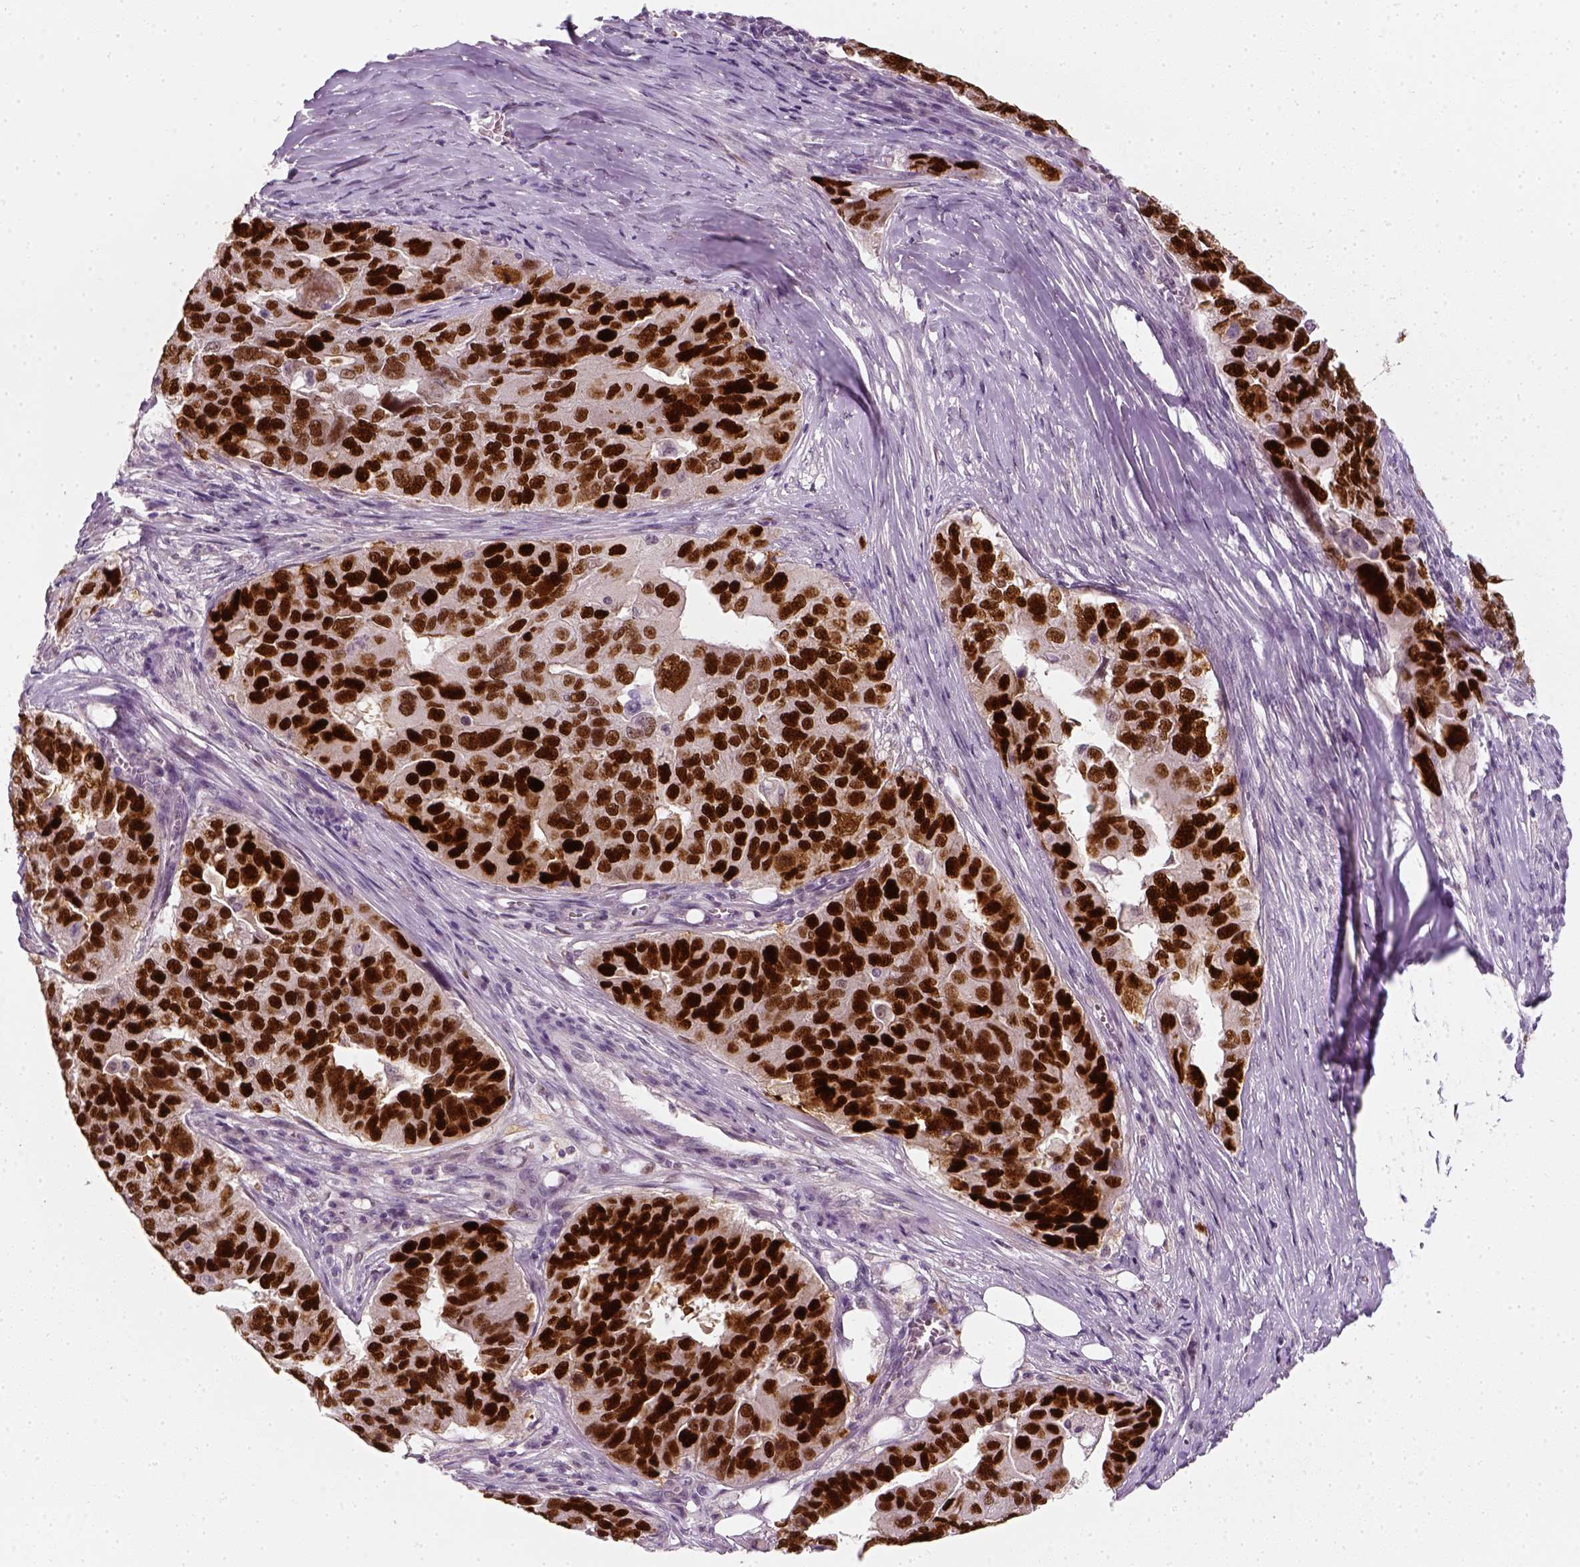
{"staining": {"intensity": "strong", "quantity": ">75%", "location": "nuclear"}, "tissue": "ovarian cancer", "cell_type": "Tumor cells", "image_type": "cancer", "snomed": [{"axis": "morphology", "description": "Carcinoma, endometroid"}, {"axis": "topography", "description": "Soft tissue"}, {"axis": "topography", "description": "Ovary"}], "caption": "Immunohistochemical staining of human ovarian cancer reveals strong nuclear protein staining in approximately >75% of tumor cells. (IHC, brightfield microscopy, high magnification).", "gene": "TP53", "patient": {"sex": "female", "age": 52}}